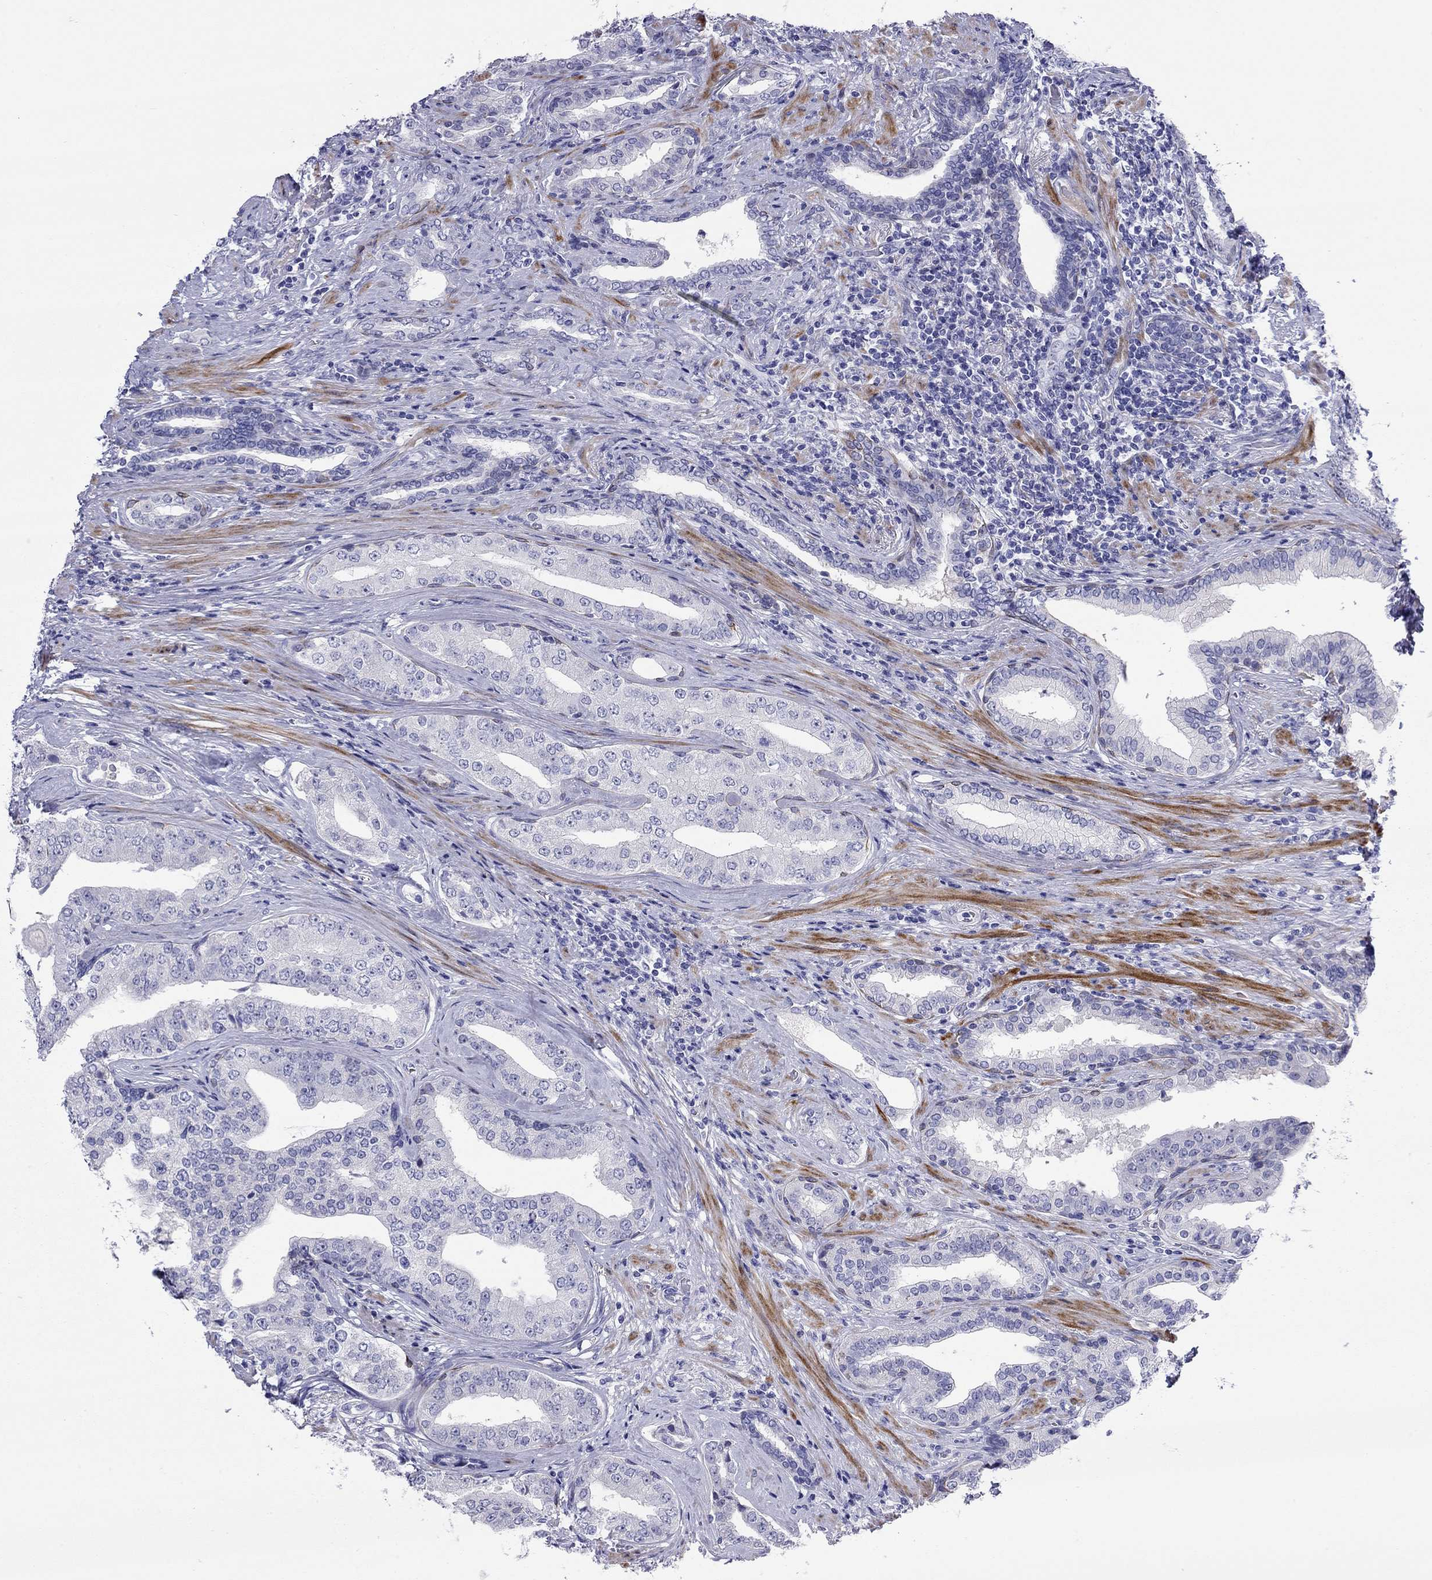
{"staining": {"intensity": "negative", "quantity": "none", "location": "none"}, "tissue": "prostate cancer", "cell_type": "Tumor cells", "image_type": "cancer", "snomed": [{"axis": "morphology", "description": "Adenocarcinoma, Low grade"}, {"axis": "topography", "description": "Prostate and seminal vesicle, NOS"}], "caption": "Immunohistochemistry (IHC) of adenocarcinoma (low-grade) (prostate) displays no positivity in tumor cells.", "gene": "CMYA5", "patient": {"sex": "male", "age": 61}}